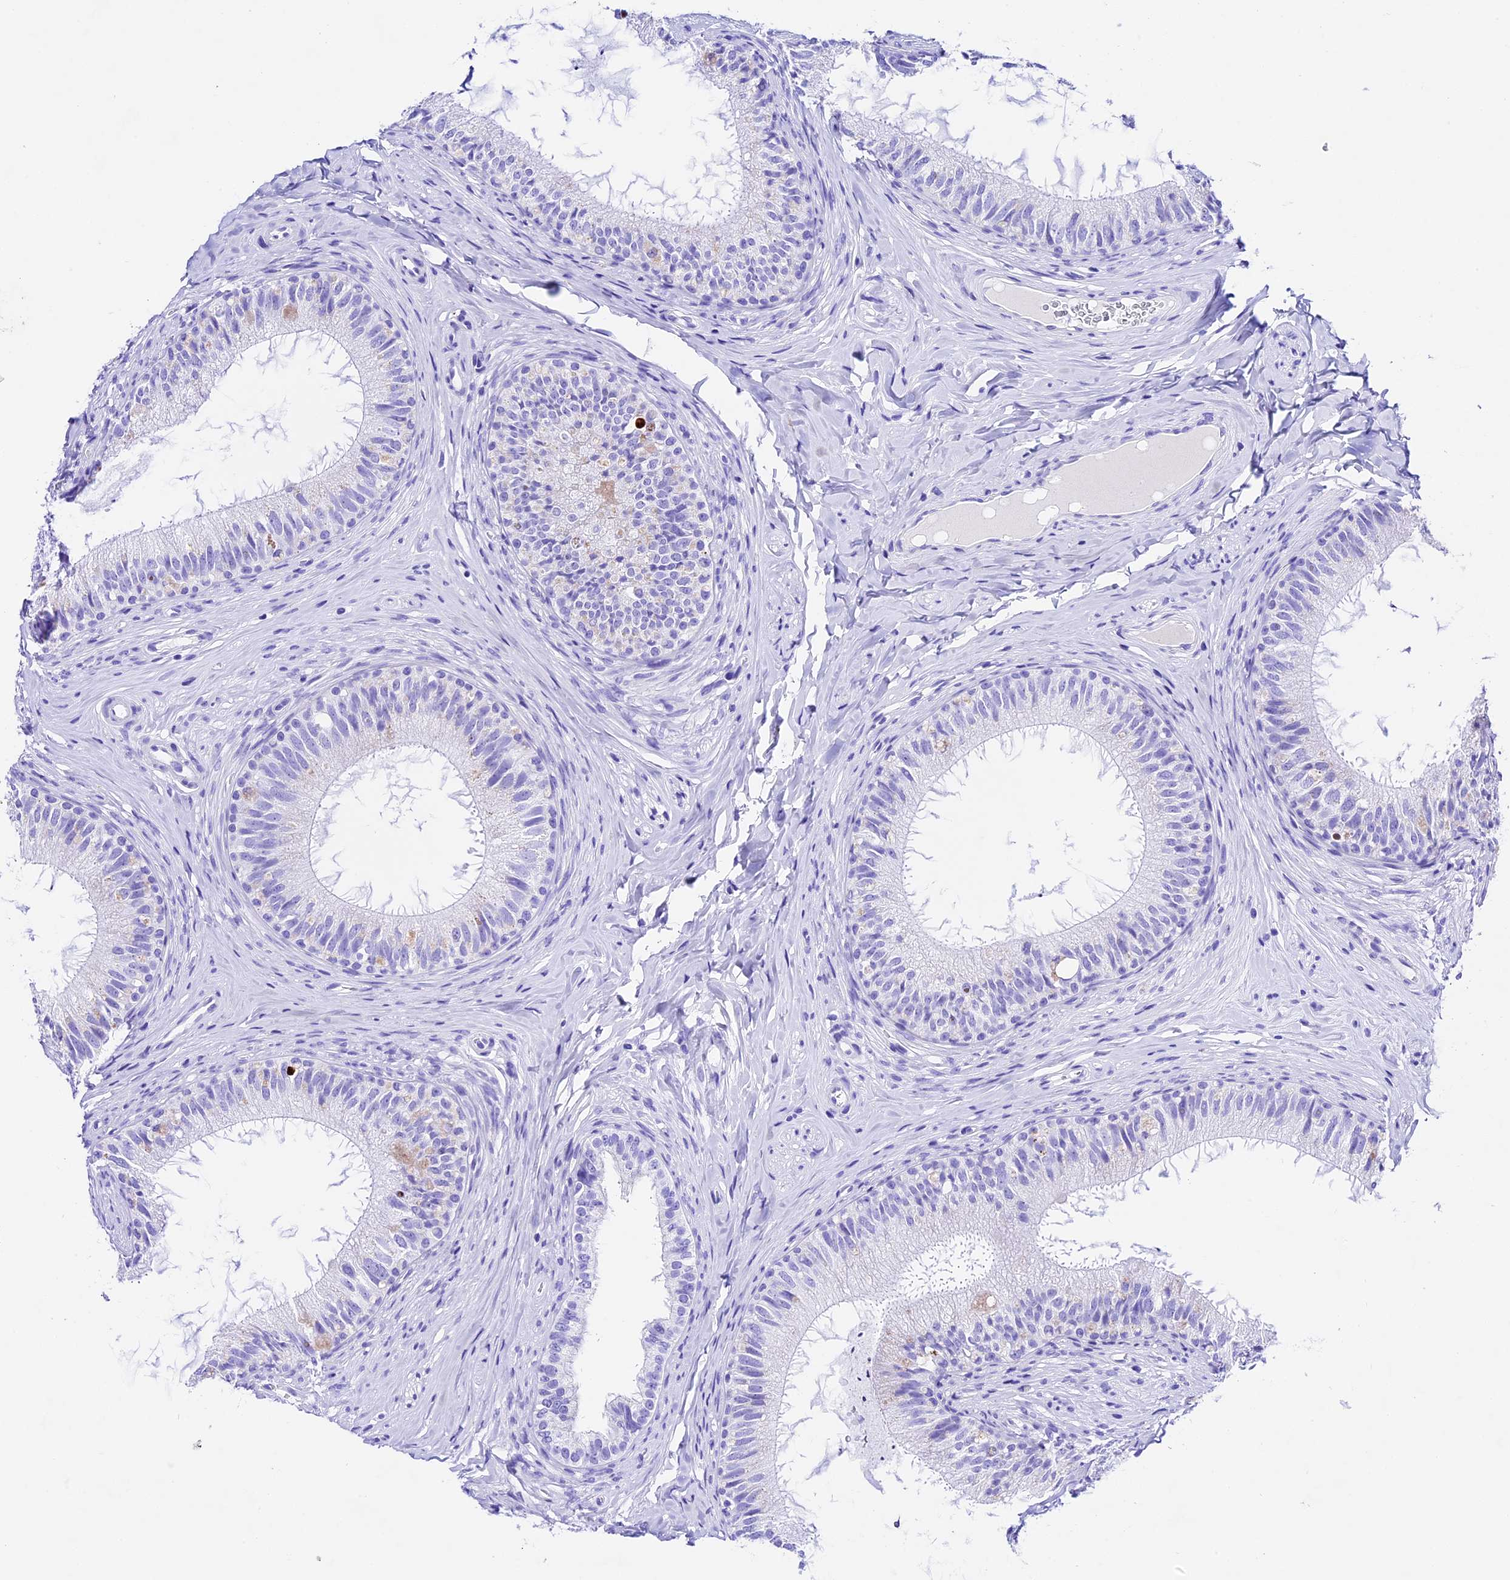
{"staining": {"intensity": "negative", "quantity": "none", "location": "none"}, "tissue": "epididymis", "cell_type": "Glandular cells", "image_type": "normal", "snomed": [{"axis": "morphology", "description": "Normal tissue, NOS"}, {"axis": "topography", "description": "Epididymis"}], "caption": "High power microscopy photomicrograph of an immunohistochemistry micrograph of normal epididymis, revealing no significant expression in glandular cells.", "gene": "PSG11", "patient": {"sex": "male", "age": 34}}